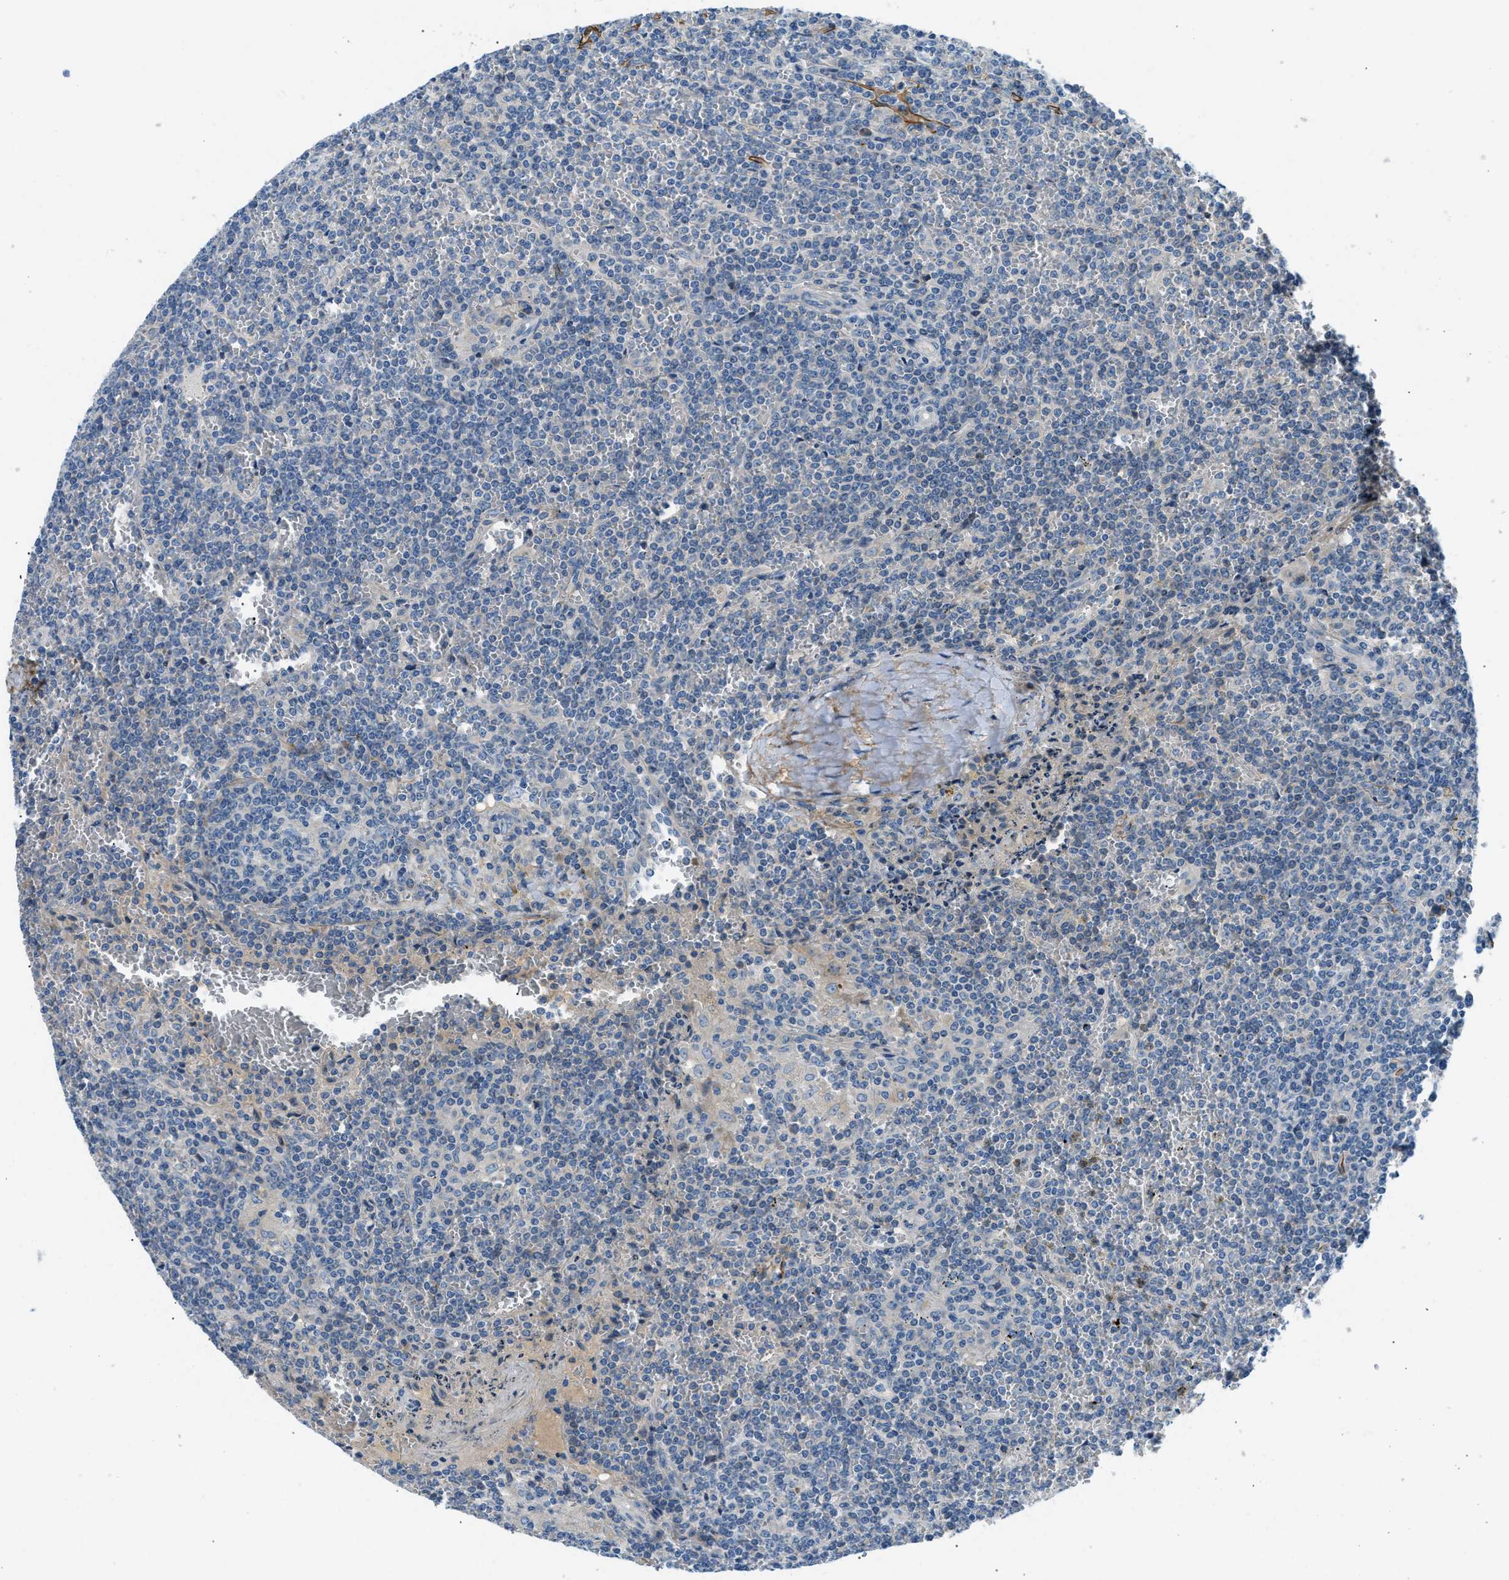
{"staining": {"intensity": "negative", "quantity": "none", "location": "none"}, "tissue": "lymphoma", "cell_type": "Tumor cells", "image_type": "cancer", "snomed": [{"axis": "morphology", "description": "Malignant lymphoma, non-Hodgkin's type, Low grade"}, {"axis": "topography", "description": "Spleen"}], "caption": "Tumor cells are negative for protein expression in human lymphoma. (Immunohistochemistry, brightfield microscopy, high magnification).", "gene": "COL15A1", "patient": {"sex": "female", "age": 19}}